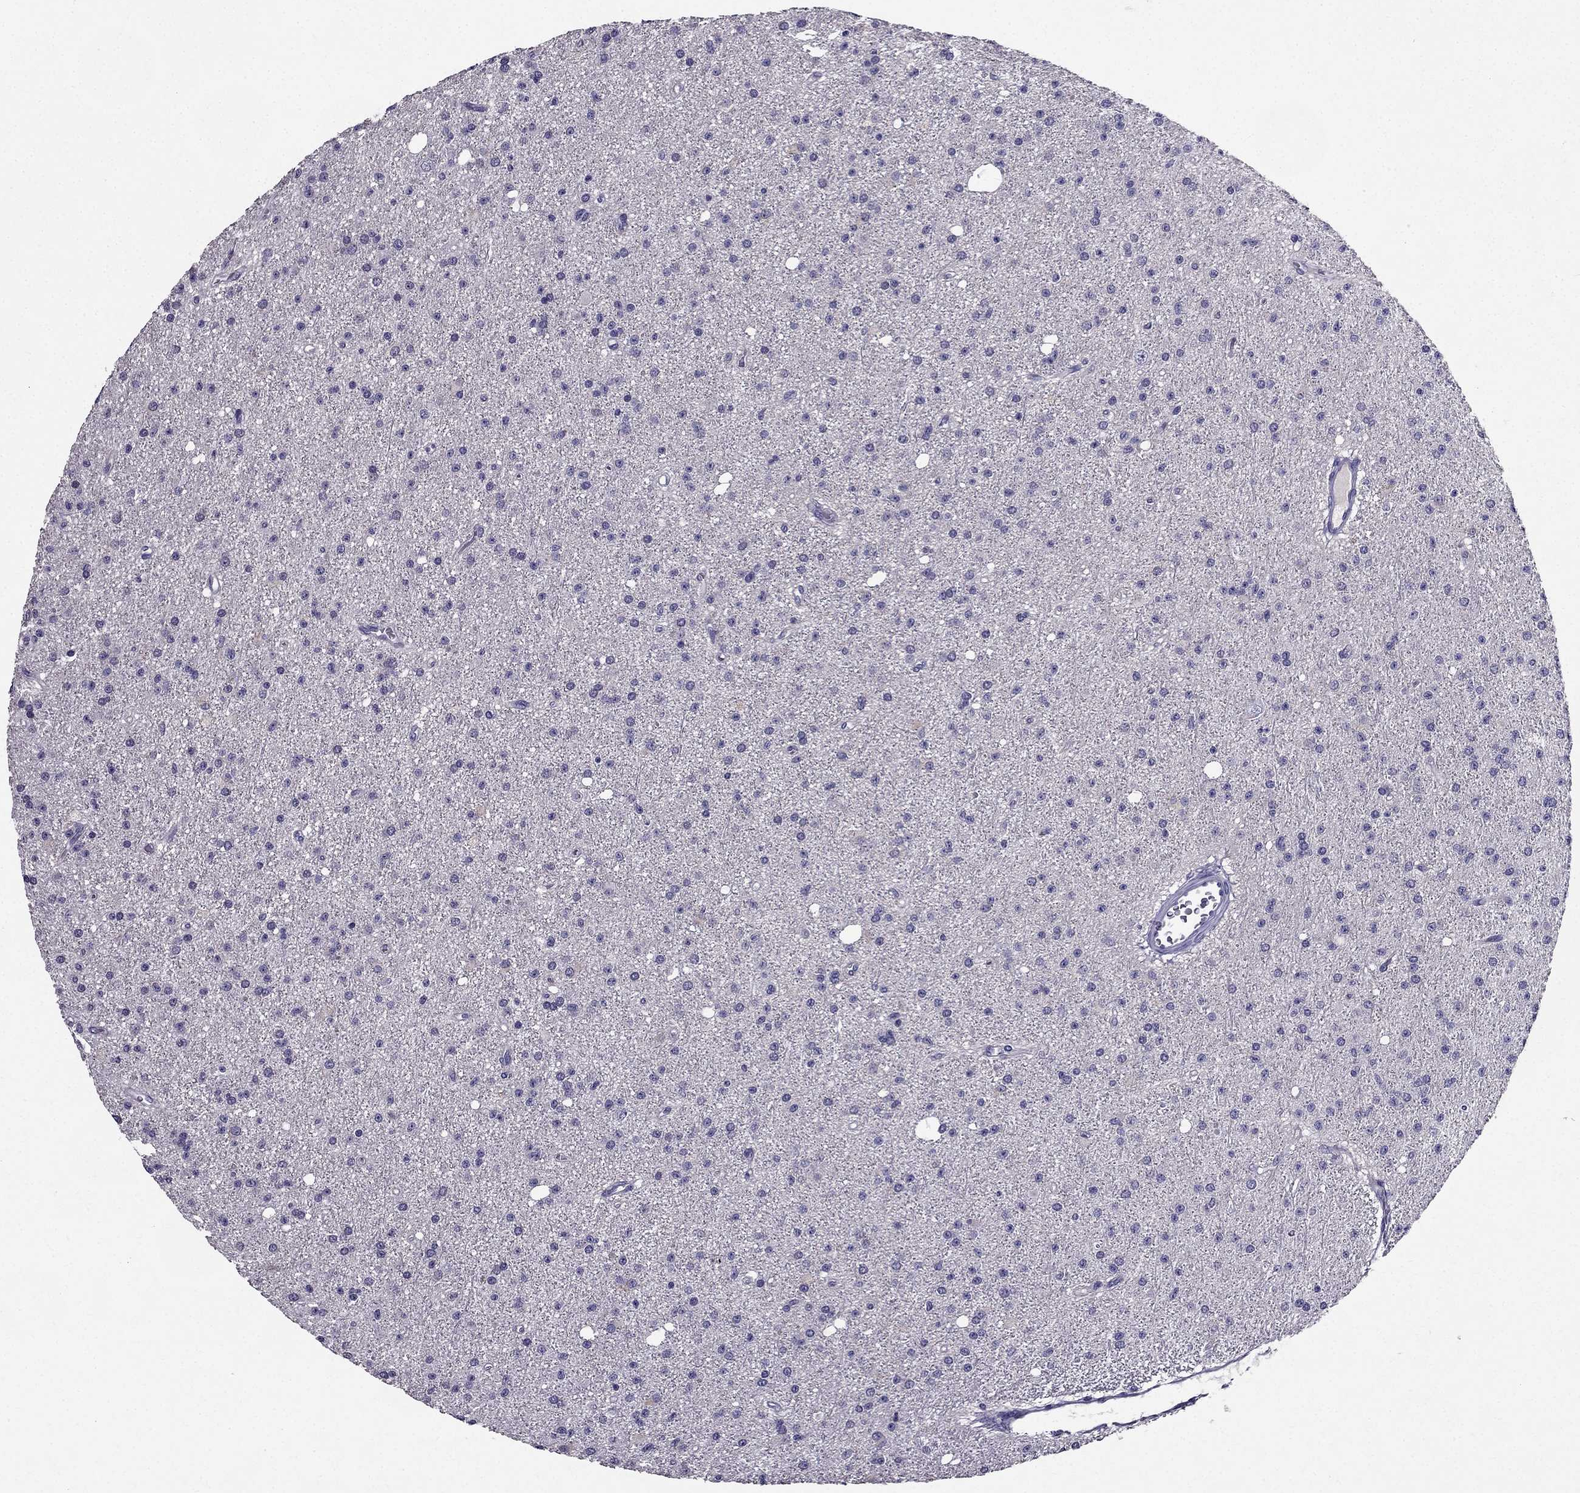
{"staining": {"intensity": "negative", "quantity": "none", "location": "none"}, "tissue": "glioma", "cell_type": "Tumor cells", "image_type": "cancer", "snomed": [{"axis": "morphology", "description": "Glioma, malignant, Low grade"}, {"axis": "topography", "description": "Brain"}], "caption": "Glioma was stained to show a protein in brown. There is no significant staining in tumor cells. (Brightfield microscopy of DAB (3,3'-diaminobenzidine) immunohistochemistry at high magnification).", "gene": "DUSP15", "patient": {"sex": "male", "age": 27}}